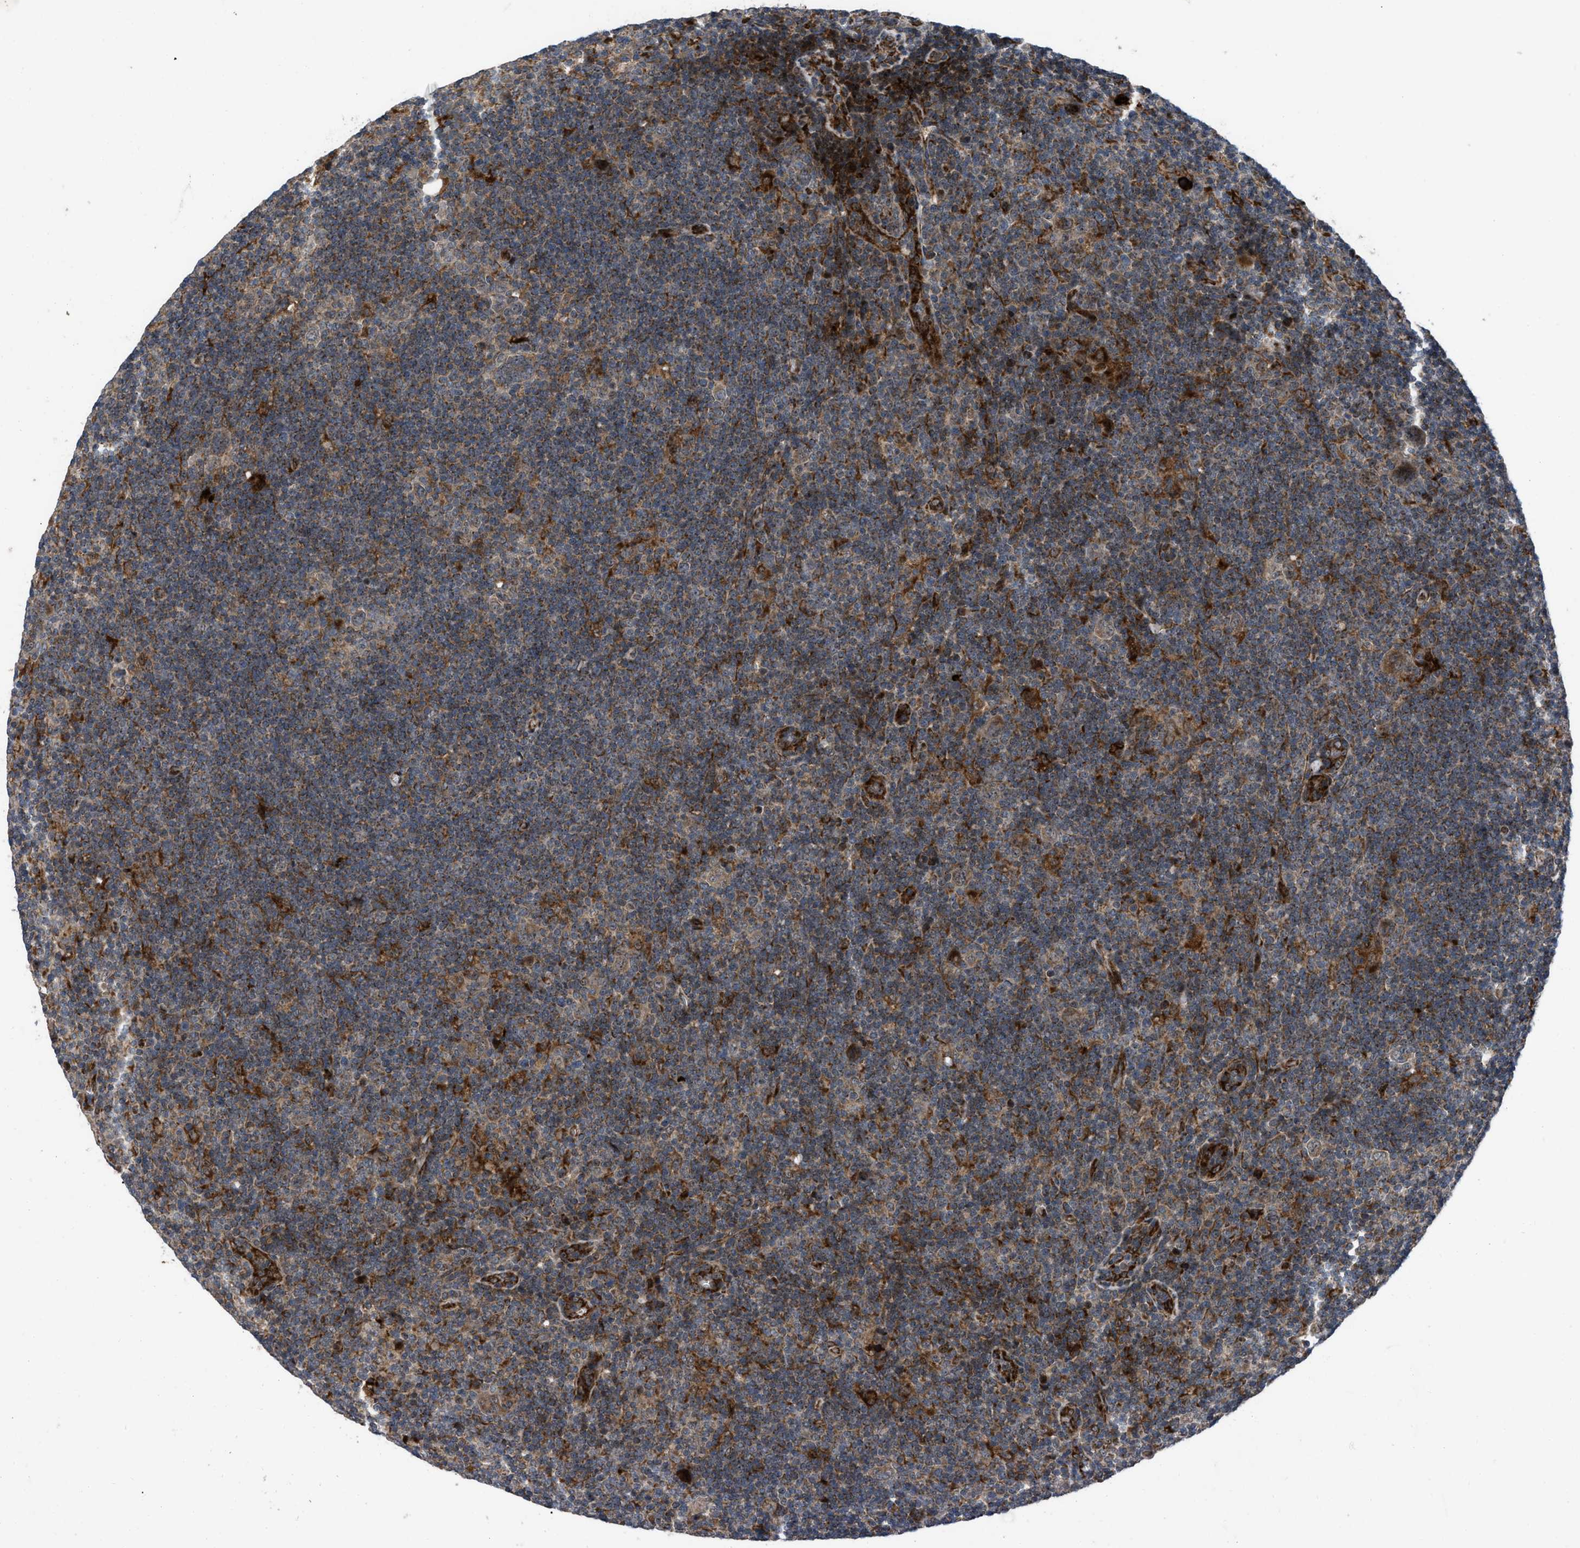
{"staining": {"intensity": "strong", "quantity": "25%-75%", "location": "cytoplasmic/membranous"}, "tissue": "lymphoma", "cell_type": "Tumor cells", "image_type": "cancer", "snomed": [{"axis": "morphology", "description": "Hodgkin's disease, NOS"}, {"axis": "topography", "description": "Lymph node"}], "caption": "There is high levels of strong cytoplasmic/membranous expression in tumor cells of Hodgkin's disease, as demonstrated by immunohistochemical staining (brown color).", "gene": "AP3M2", "patient": {"sex": "female", "age": 57}}